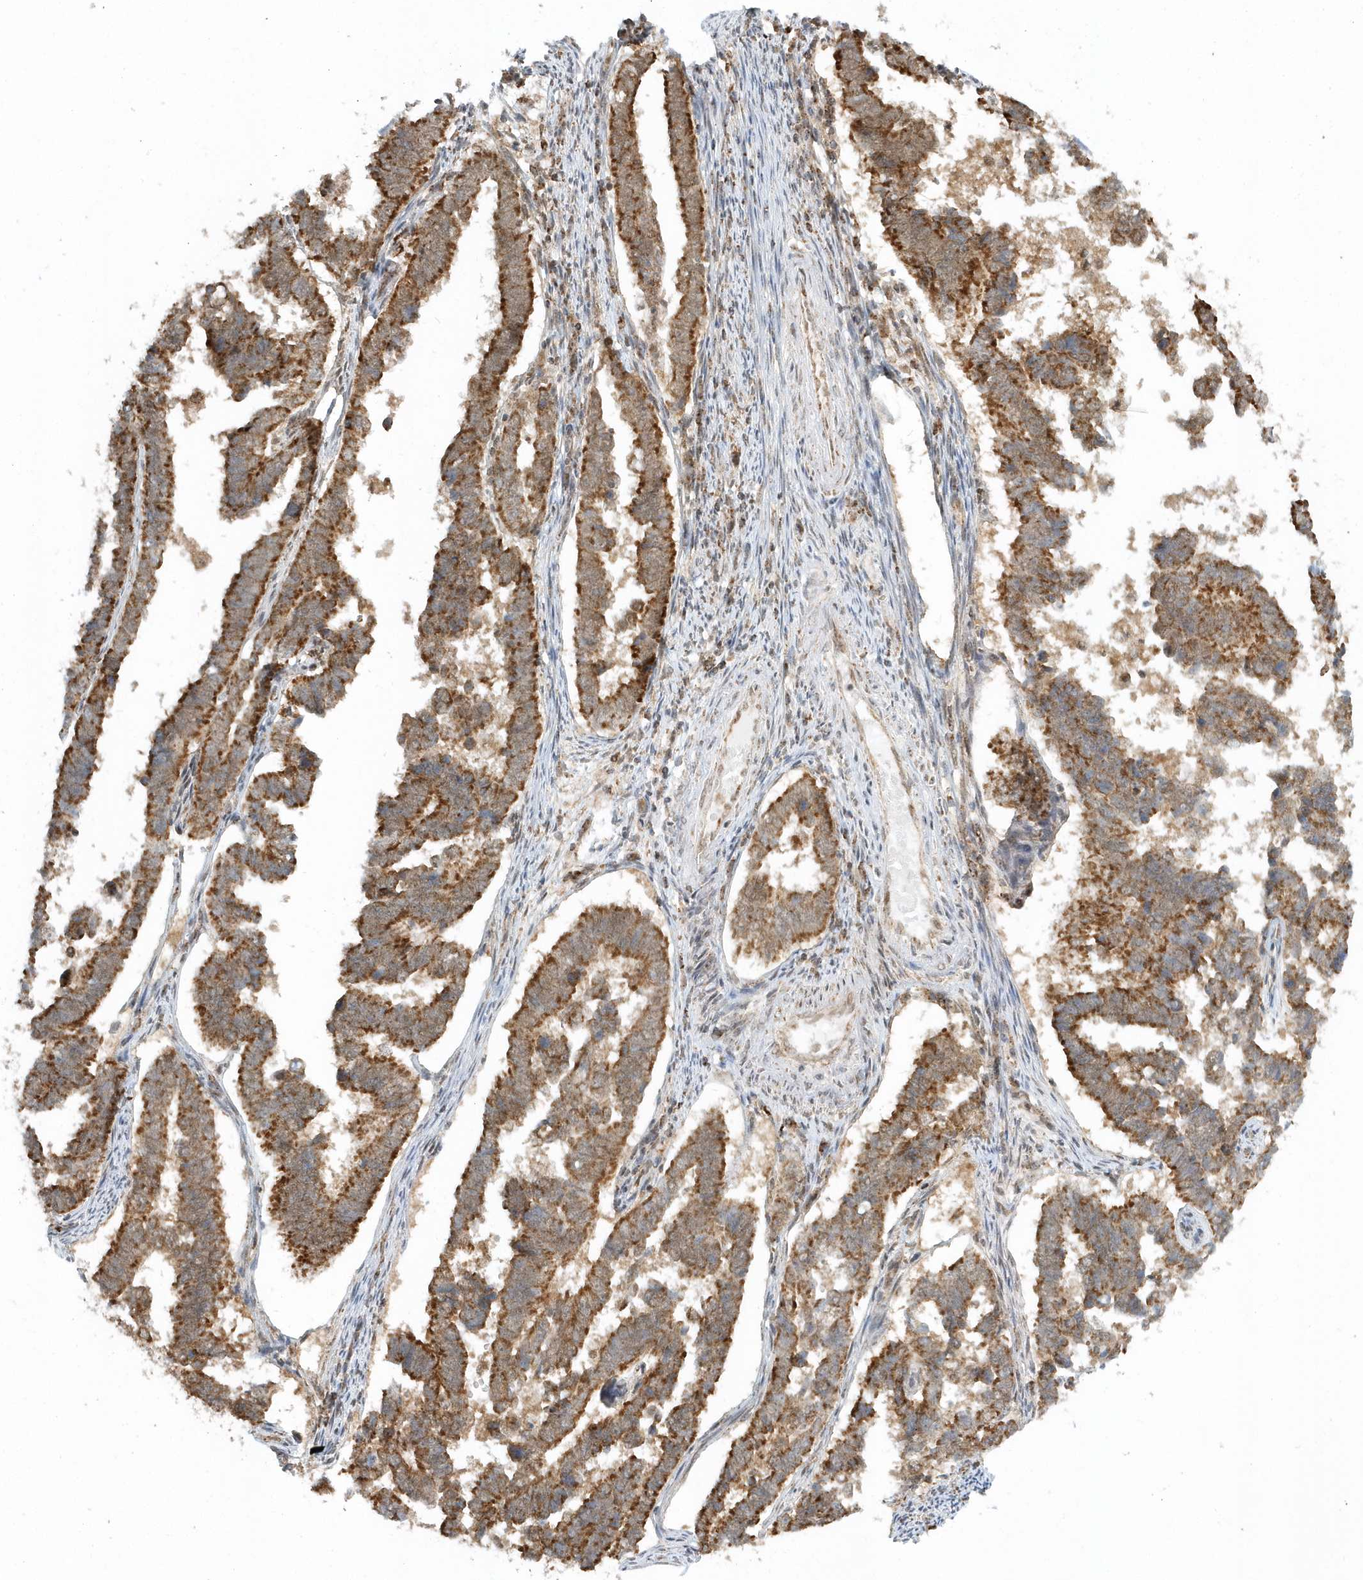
{"staining": {"intensity": "strong", "quantity": ">75%", "location": "cytoplasmic/membranous"}, "tissue": "endometrial cancer", "cell_type": "Tumor cells", "image_type": "cancer", "snomed": [{"axis": "morphology", "description": "Adenocarcinoma, NOS"}, {"axis": "topography", "description": "Endometrium"}], "caption": "Human adenocarcinoma (endometrial) stained with a protein marker exhibits strong staining in tumor cells.", "gene": "PSMD6", "patient": {"sex": "female", "age": 75}}